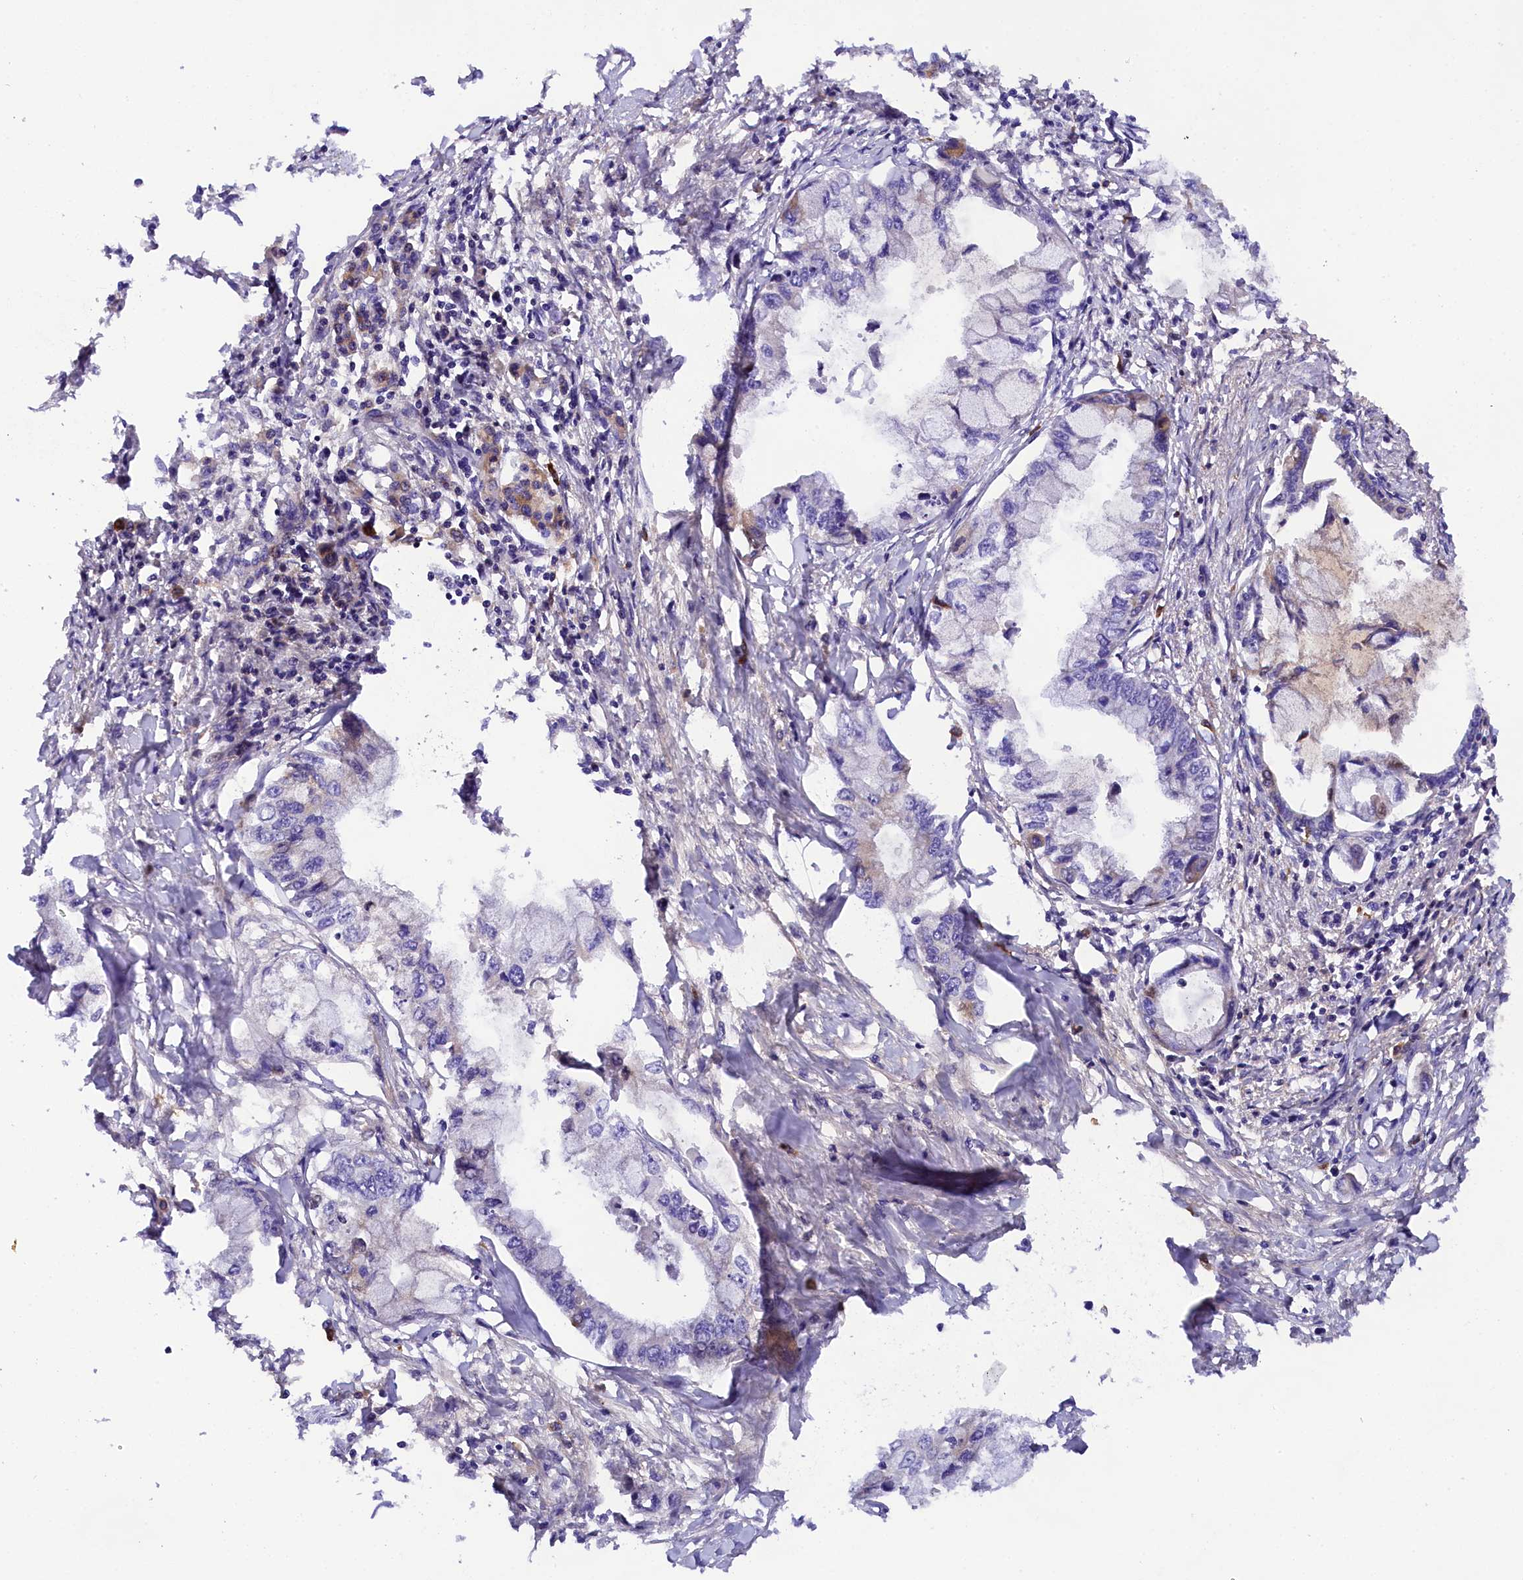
{"staining": {"intensity": "negative", "quantity": "none", "location": "none"}, "tissue": "pancreatic cancer", "cell_type": "Tumor cells", "image_type": "cancer", "snomed": [{"axis": "morphology", "description": "Adenocarcinoma, NOS"}, {"axis": "topography", "description": "Pancreas"}], "caption": "Tumor cells show no significant expression in pancreatic cancer (adenocarcinoma). The staining is performed using DAB (3,3'-diaminobenzidine) brown chromogen with nuclei counter-stained in using hematoxylin.", "gene": "SOD3", "patient": {"sex": "male", "age": 48}}